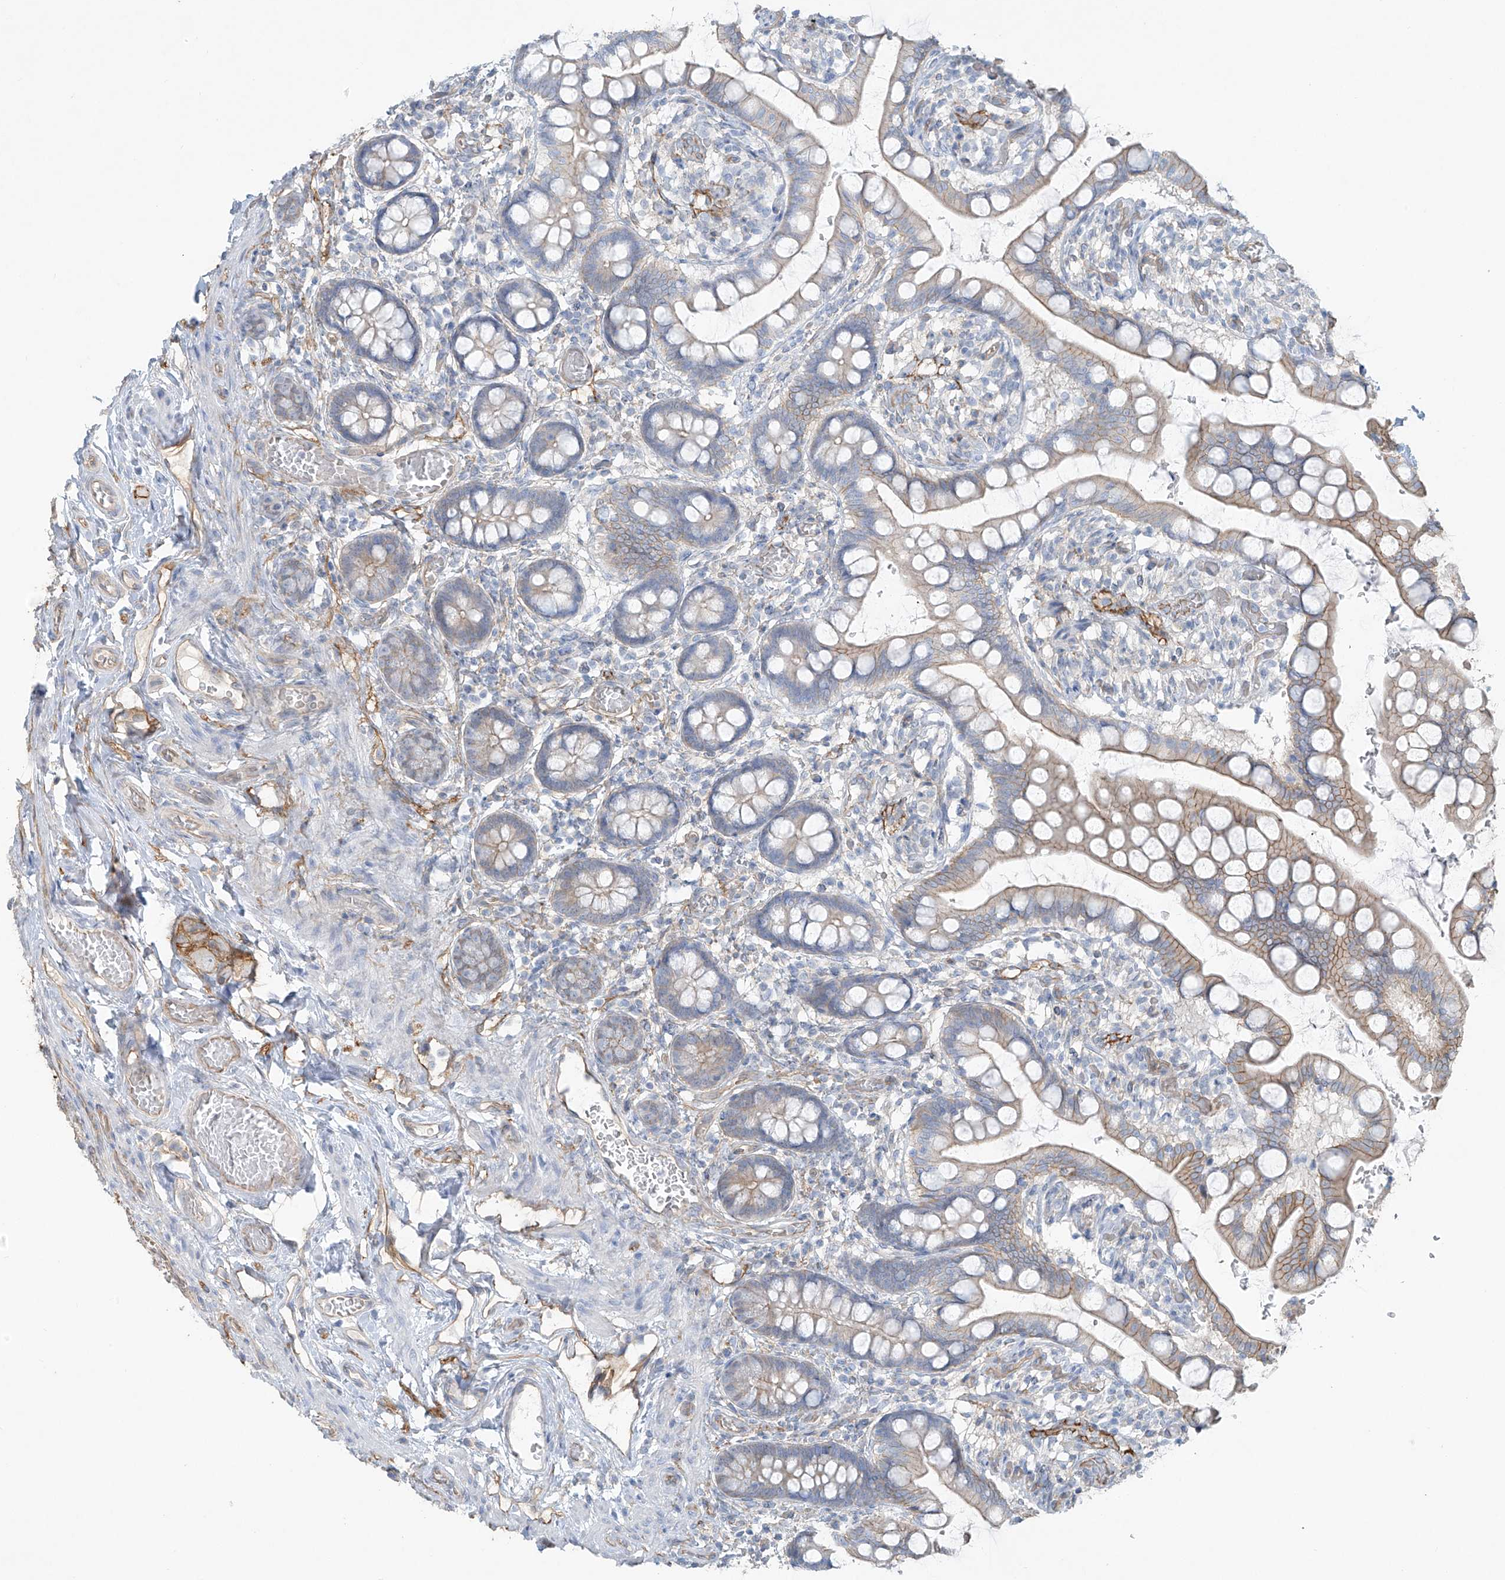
{"staining": {"intensity": "weak", "quantity": ">75%", "location": "cytoplasmic/membranous"}, "tissue": "small intestine", "cell_type": "Glandular cells", "image_type": "normal", "snomed": [{"axis": "morphology", "description": "Normal tissue, NOS"}, {"axis": "topography", "description": "Small intestine"}], "caption": "Human small intestine stained with a brown dye reveals weak cytoplasmic/membranous positive positivity in approximately >75% of glandular cells.", "gene": "TUBE1", "patient": {"sex": "male", "age": 52}}